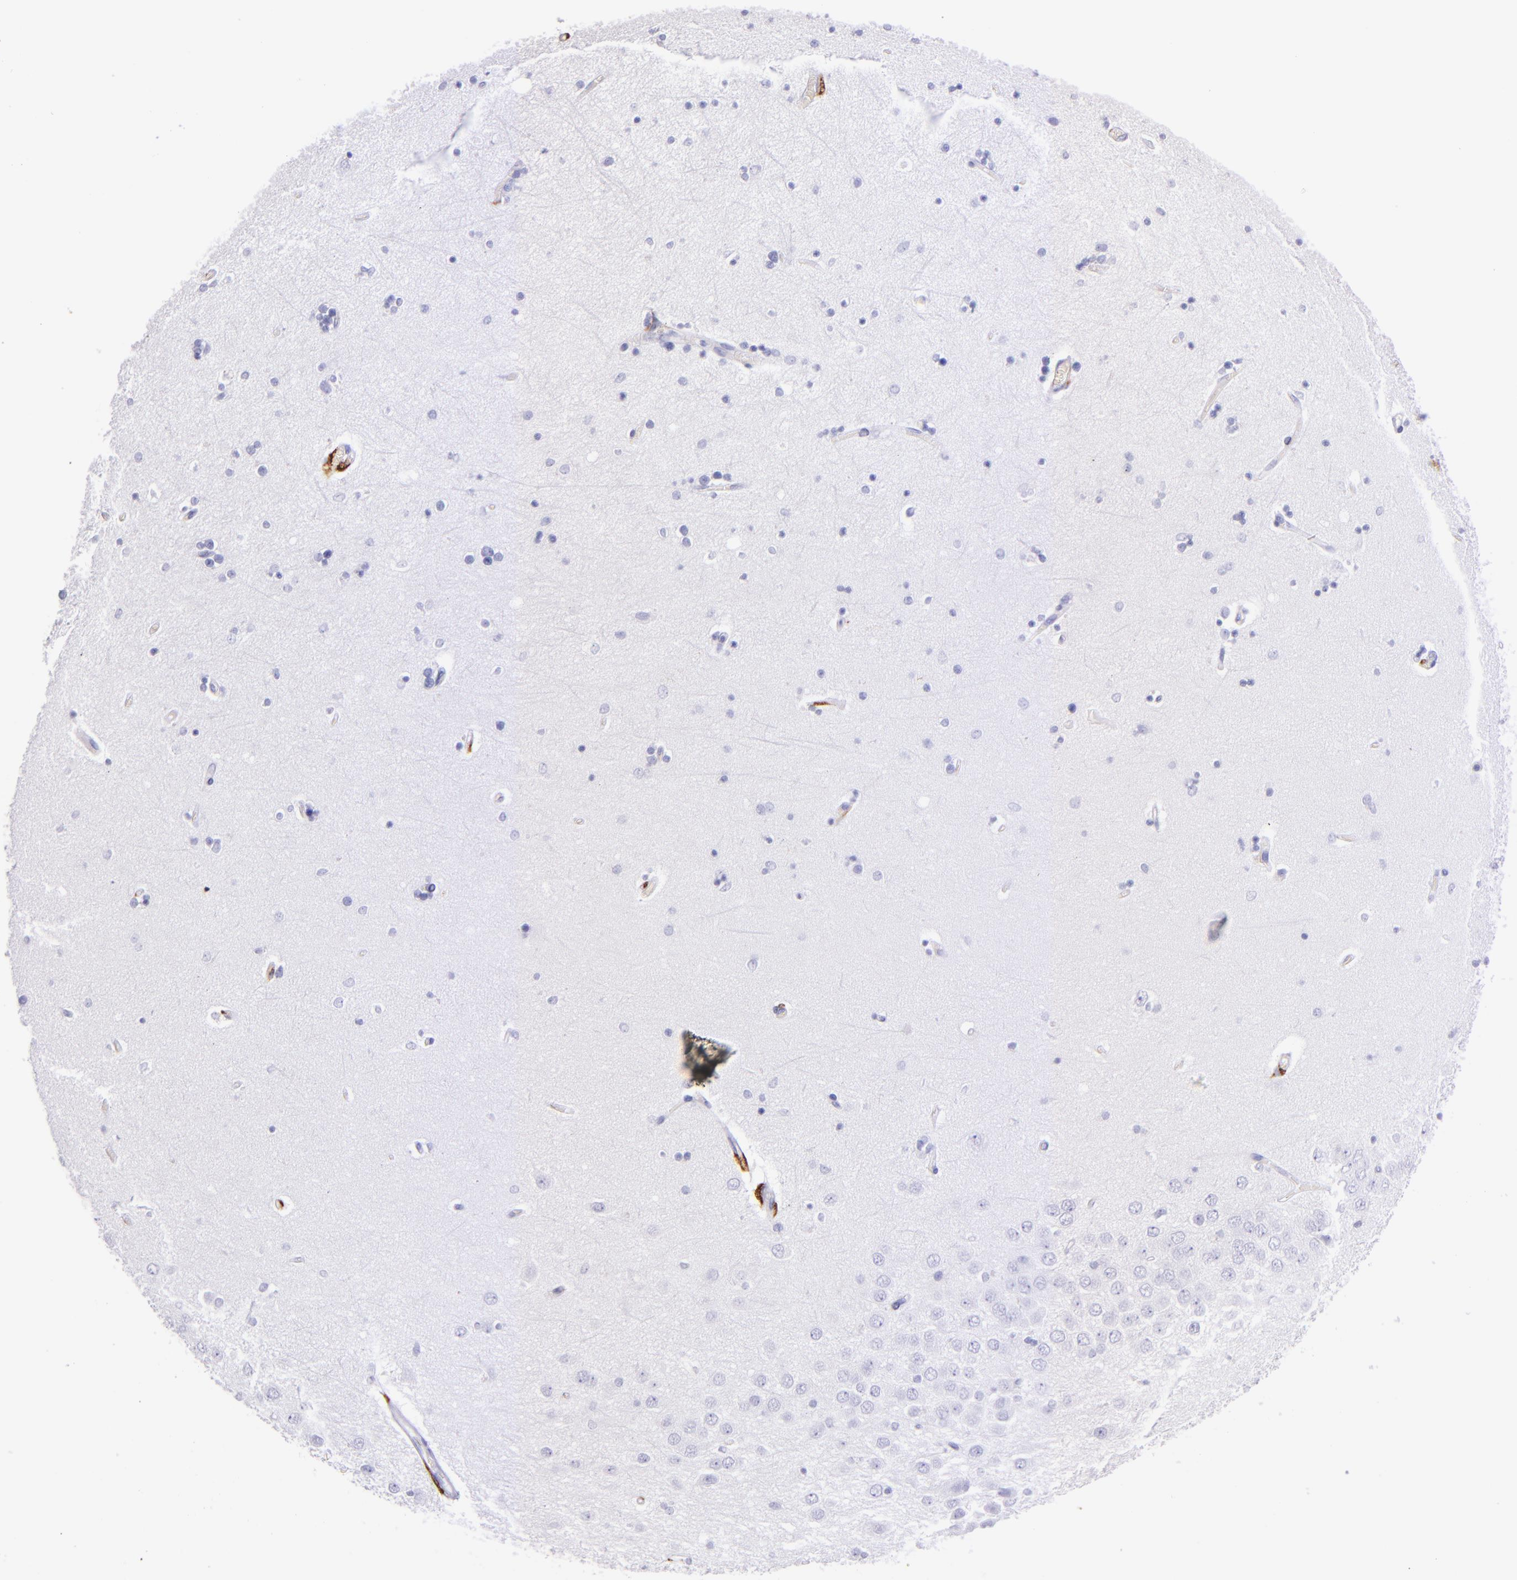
{"staining": {"intensity": "negative", "quantity": "none", "location": "none"}, "tissue": "hippocampus", "cell_type": "Glial cells", "image_type": "normal", "snomed": [{"axis": "morphology", "description": "Normal tissue, NOS"}, {"axis": "topography", "description": "Hippocampus"}], "caption": "IHC photomicrograph of benign hippocampus: human hippocampus stained with DAB demonstrates no significant protein staining in glial cells. (Brightfield microscopy of DAB immunohistochemistry (IHC) at high magnification).", "gene": "CD163", "patient": {"sex": "female", "age": 54}}